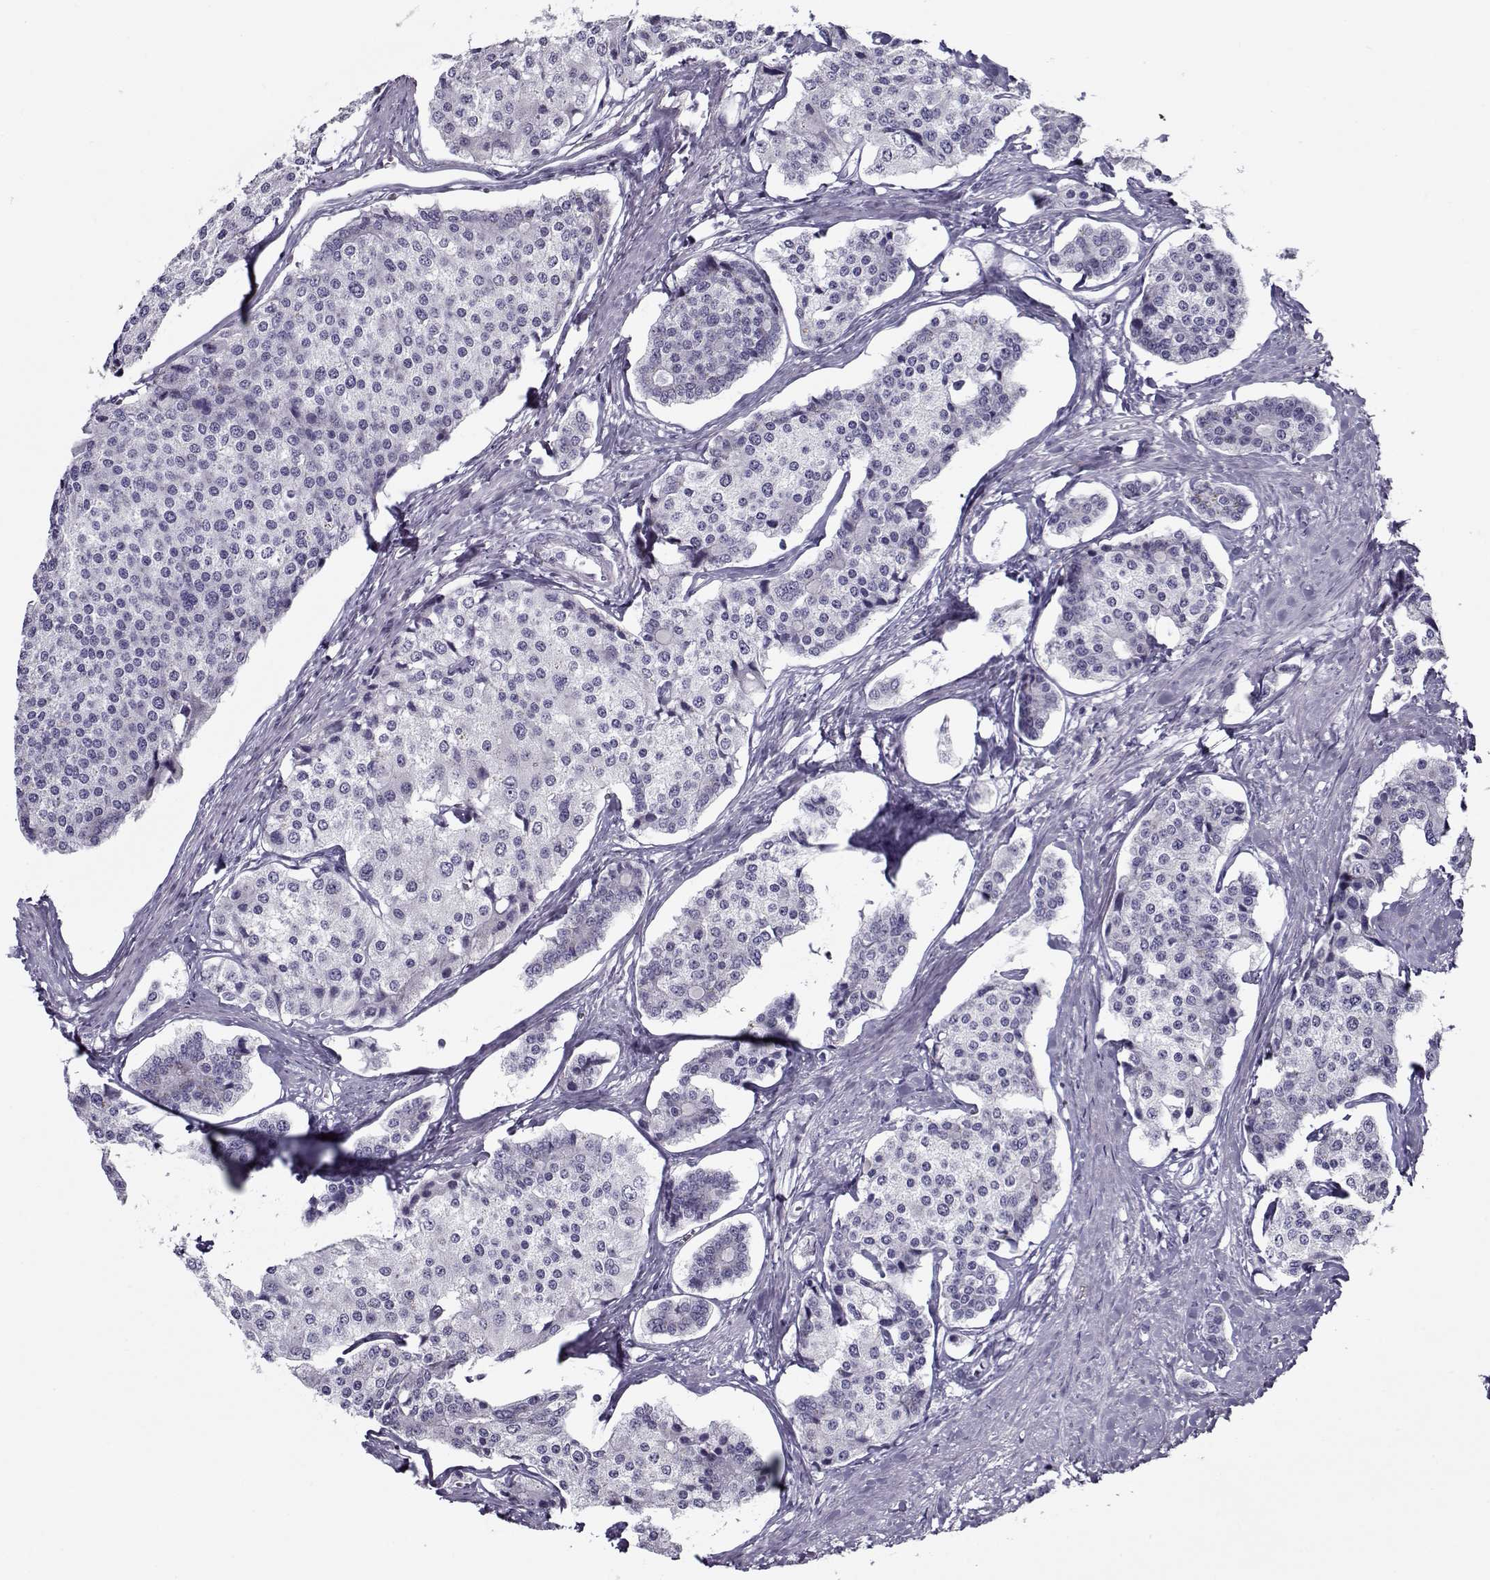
{"staining": {"intensity": "negative", "quantity": "none", "location": "none"}, "tissue": "carcinoid", "cell_type": "Tumor cells", "image_type": "cancer", "snomed": [{"axis": "morphology", "description": "Carcinoid, malignant, NOS"}, {"axis": "topography", "description": "Small intestine"}], "caption": "High magnification brightfield microscopy of carcinoid stained with DAB (3,3'-diaminobenzidine) (brown) and counterstained with hematoxylin (blue): tumor cells show no significant expression. Brightfield microscopy of IHC stained with DAB (brown) and hematoxylin (blue), captured at high magnification.", "gene": "GAGE2A", "patient": {"sex": "female", "age": 65}}